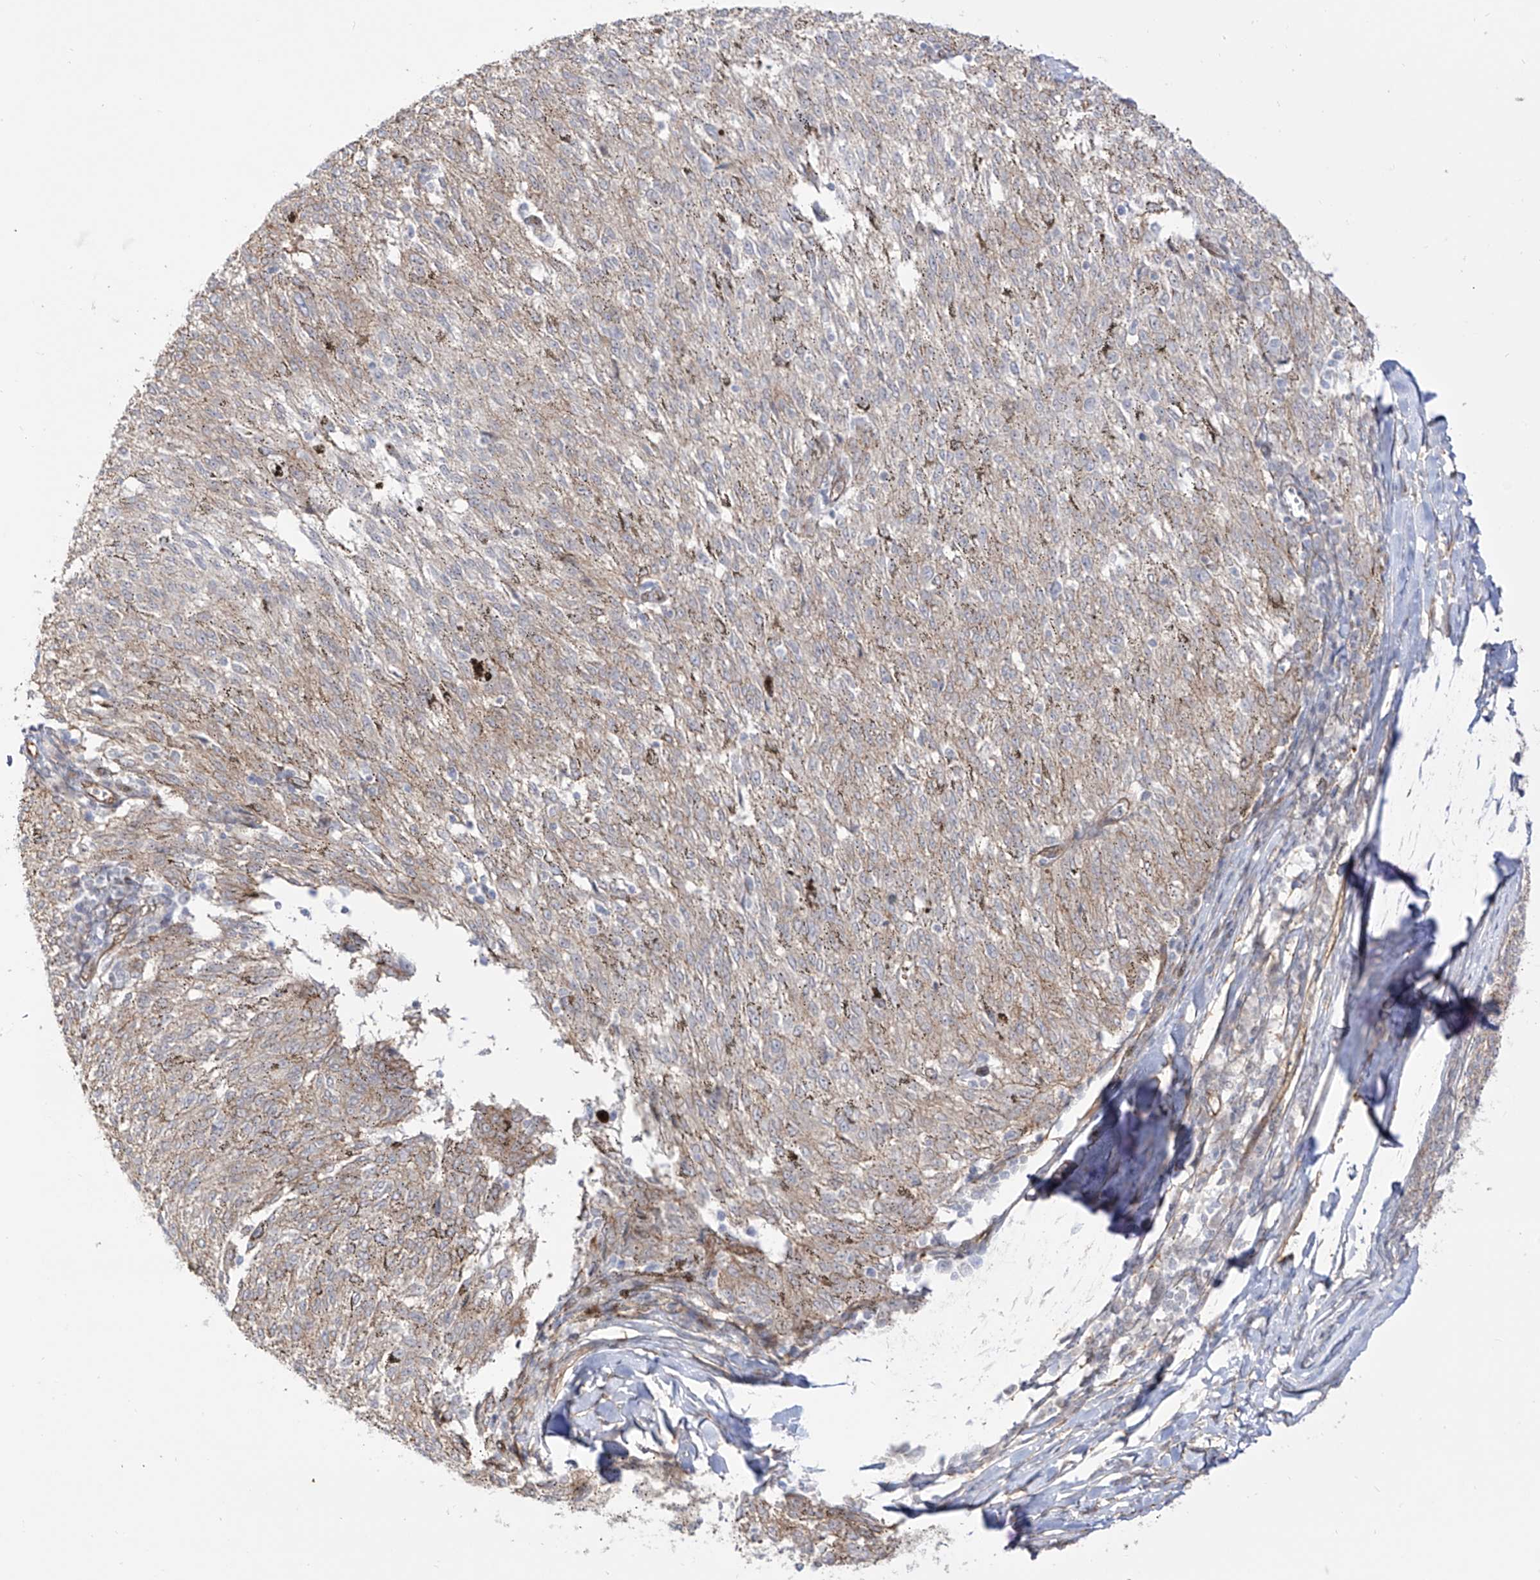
{"staining": {"intensity": "negative", "quantity": "none", "location": "none"}, "tissue": "melanoma", "cell_type": "Tumor cells", "image_type": "cancer", "snomed": [{"axis": "morphology", "description": "Malignant melanoma, NOS"}, {"axis": "topography", "description": "Skin"}], "caption": "The photomicrograph displays no significant expression in tumor cells of melanoma. Brightfield microscopy of immunohistochemistry (IHC) stained with DAB (3,3'-diaminobenzidine) (brown) and hematoxylin (blue), captured at high magnification.", "gene": "ZNF180", "patient": {"sex": "female", "age": 72}}